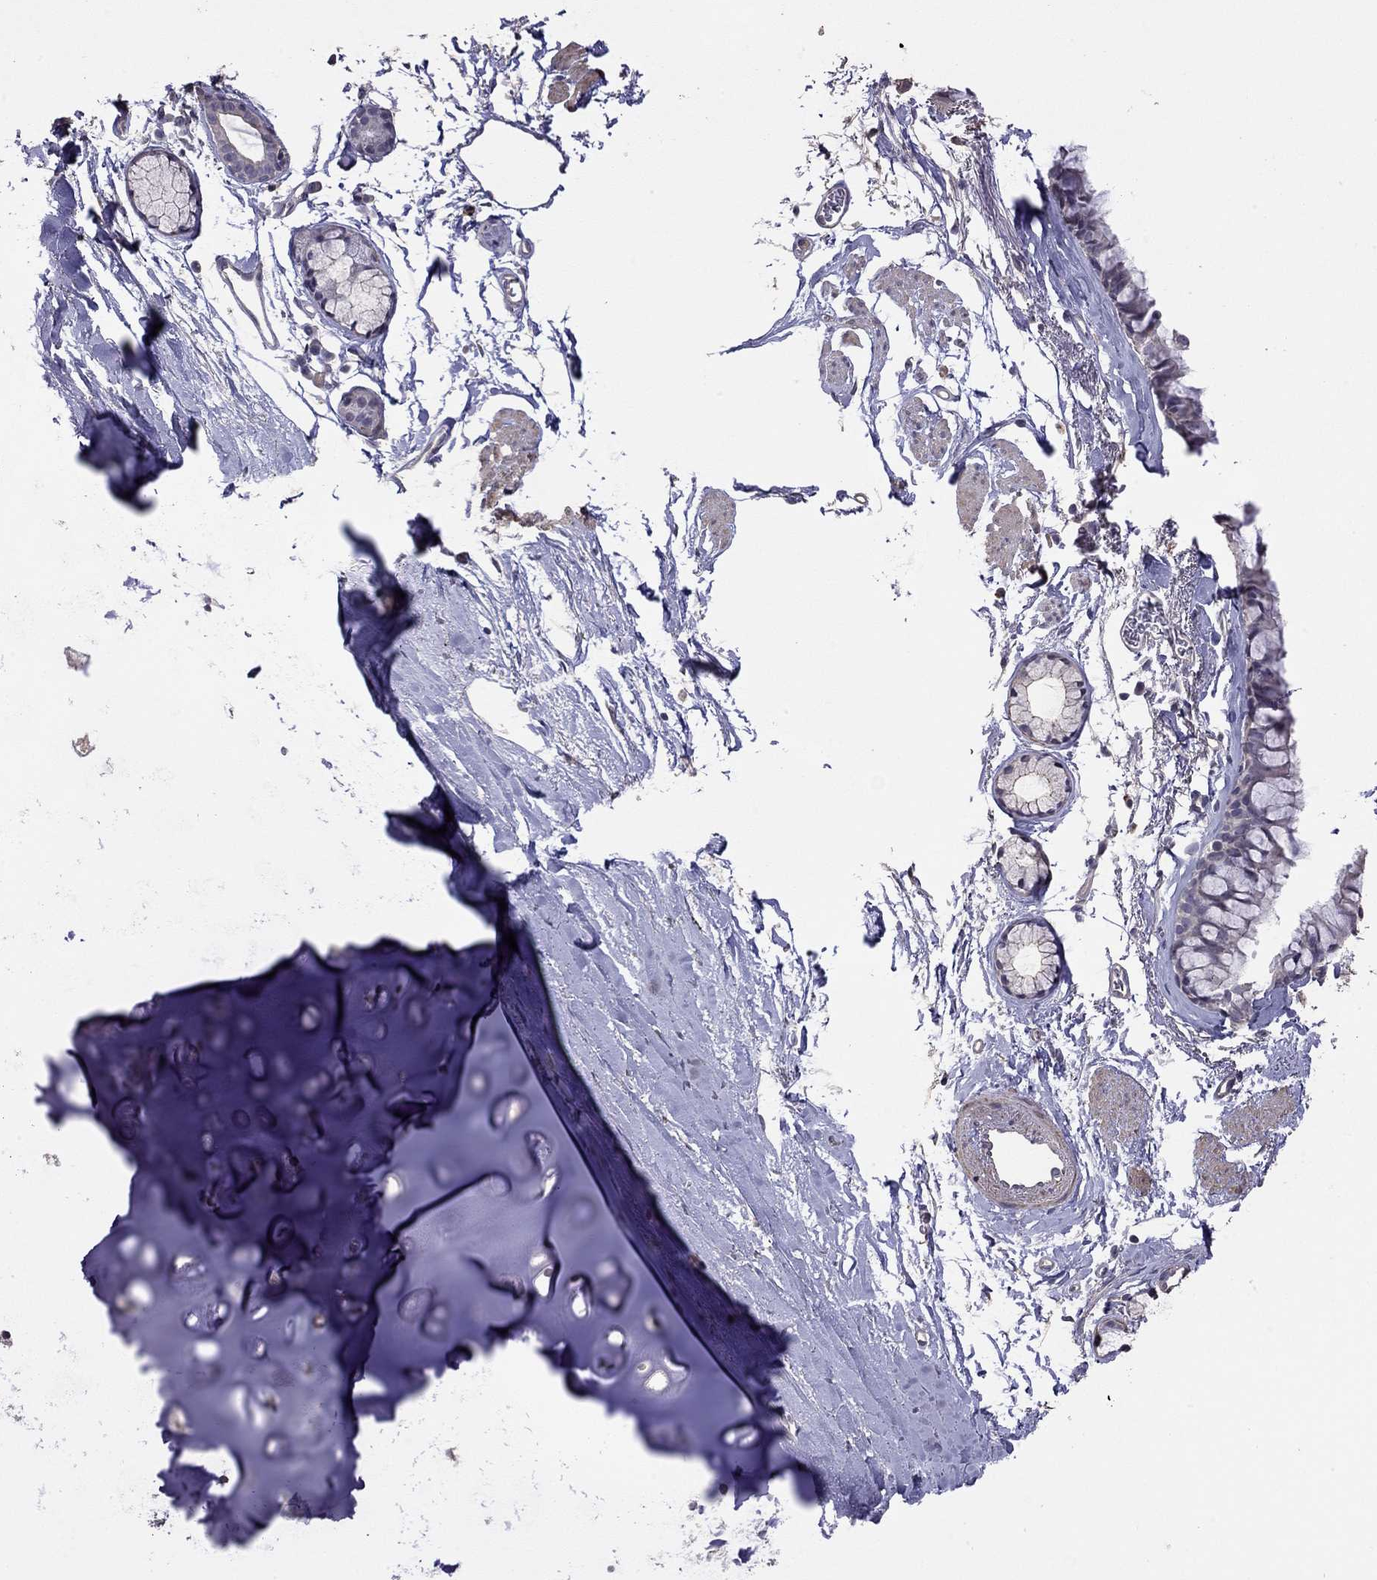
{"staining": {"intensity": "negative", "quantity": "none", "location": "none"}, "tissue": "bronchus", "cell_type": "Respiratory epithelial cells", "image_type": "normal", "snomed": [{"axis": "morphology", "description": "Normal tissue, NOS"}, {"axis": "morphology", "description": "Squamous cell carcinoma, NOS"}, {"axis": "topography", "description": "Cartilage tissue"}, {"axis": "topography", "description": "Bronchus"}], "caption": "The histopathology image shows no significant expression in respiratory epithelial cells of bronchus.", "gene": "FEZ1", "patient": {"sex": "male", "age": 72}}